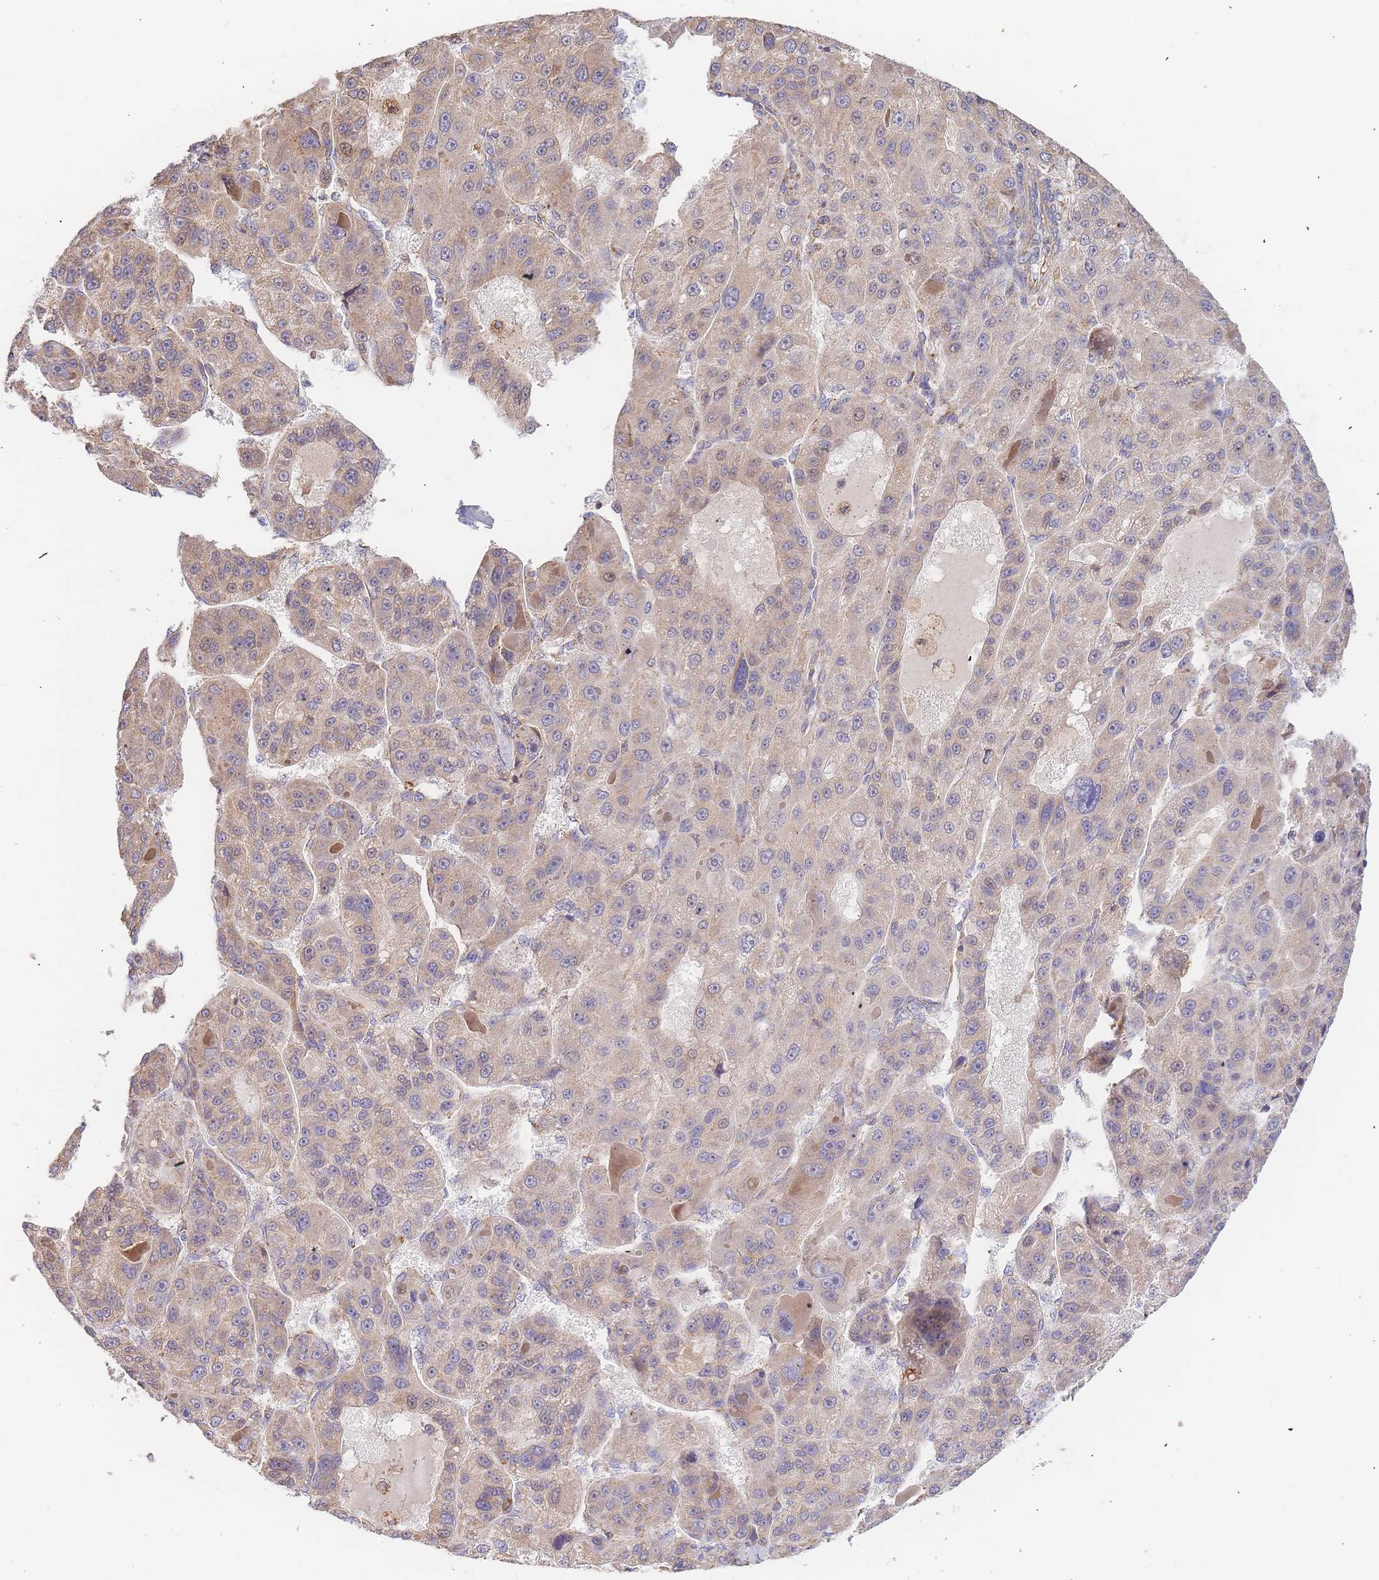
{"staining": {"intensity": "moderate", "quantity": "<25%", "location": "cytoplasmic/membranous"}, "tissue": "liver cancer", "cell_type": "Tumor cells", "image_type": "cancer", "snomed": [{"axis": "morphology", "description": "Carcinoma, Hepatocellular, NOS"}, {"axis": "topography", "description": "Liver"}], "caption": "Protein analysis of liver cancer tissue shows moderate cytoplasmic/membranous staining in approximately <25% of tumor cells. (DAB = brown stain, brightfield microscopy at high magnification).", "gene": "ADCY9", "patient": {"sex": "male", "age": 76}}